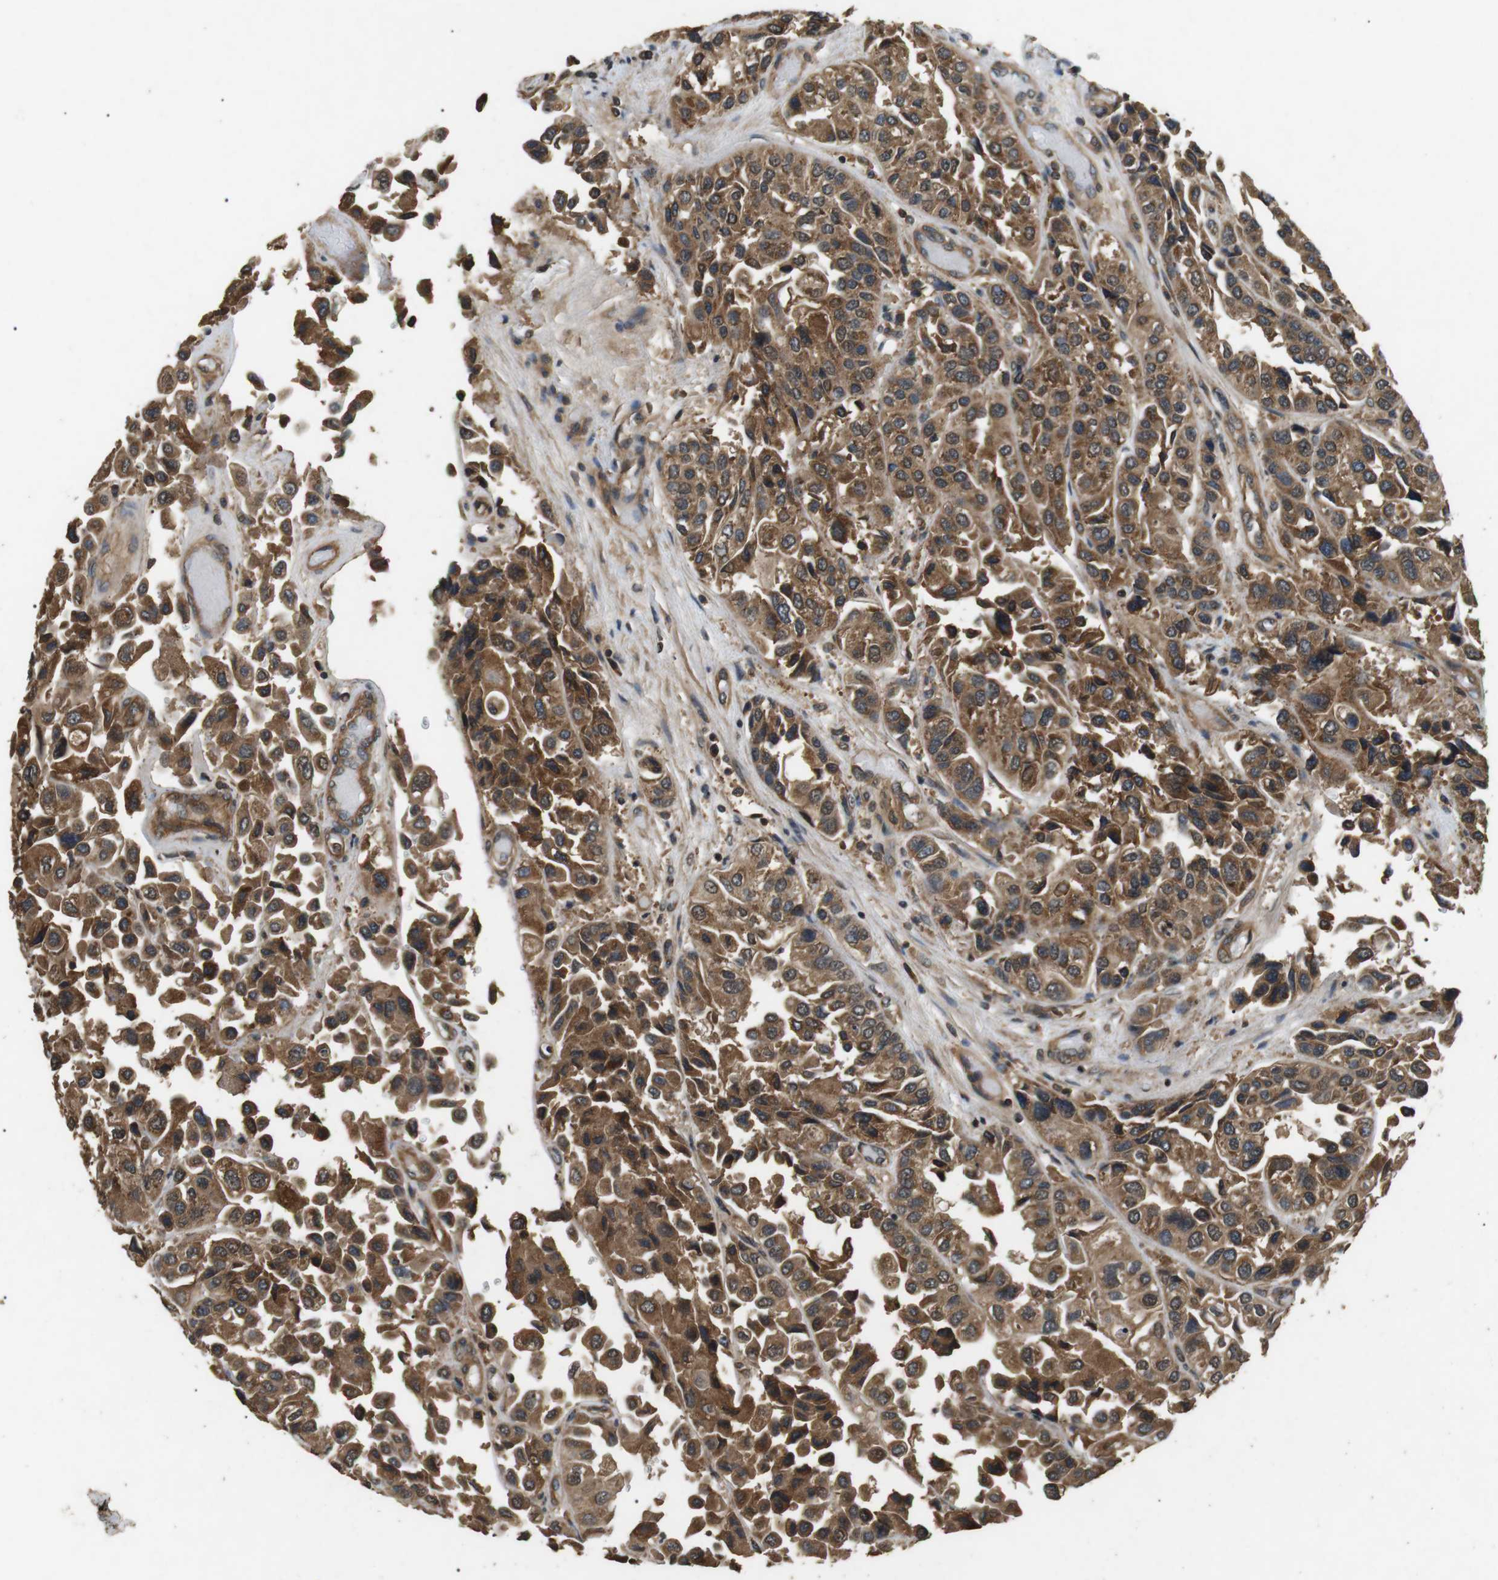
{"staining": {"intensity": "strong", "quantity": ">75%", "location": "cytoplasmic/membranous"}, "tissue": "urothelial cancer", "cell_type": "Tumor cells", "image_type": "cancer", "snomed": [{"axis": "morphology", "description": "Urothelial carcinoma, High grade"}, {"axis": "topography", "description": "Urinary bladder"}], "caption": "High-magnification brightfield microscopy of high-grade urothelial carcinoma stained with DAB (3,3'-diaminobenzidine) (brown) and counterstained with hematoxylin (blue). tumor cells exhibit strong cytoplasmic/membranous positivity is seen in approximately>75% of cells.", "gene": "TBC1D15", "patient": {"sex": "female", "age": 64}}